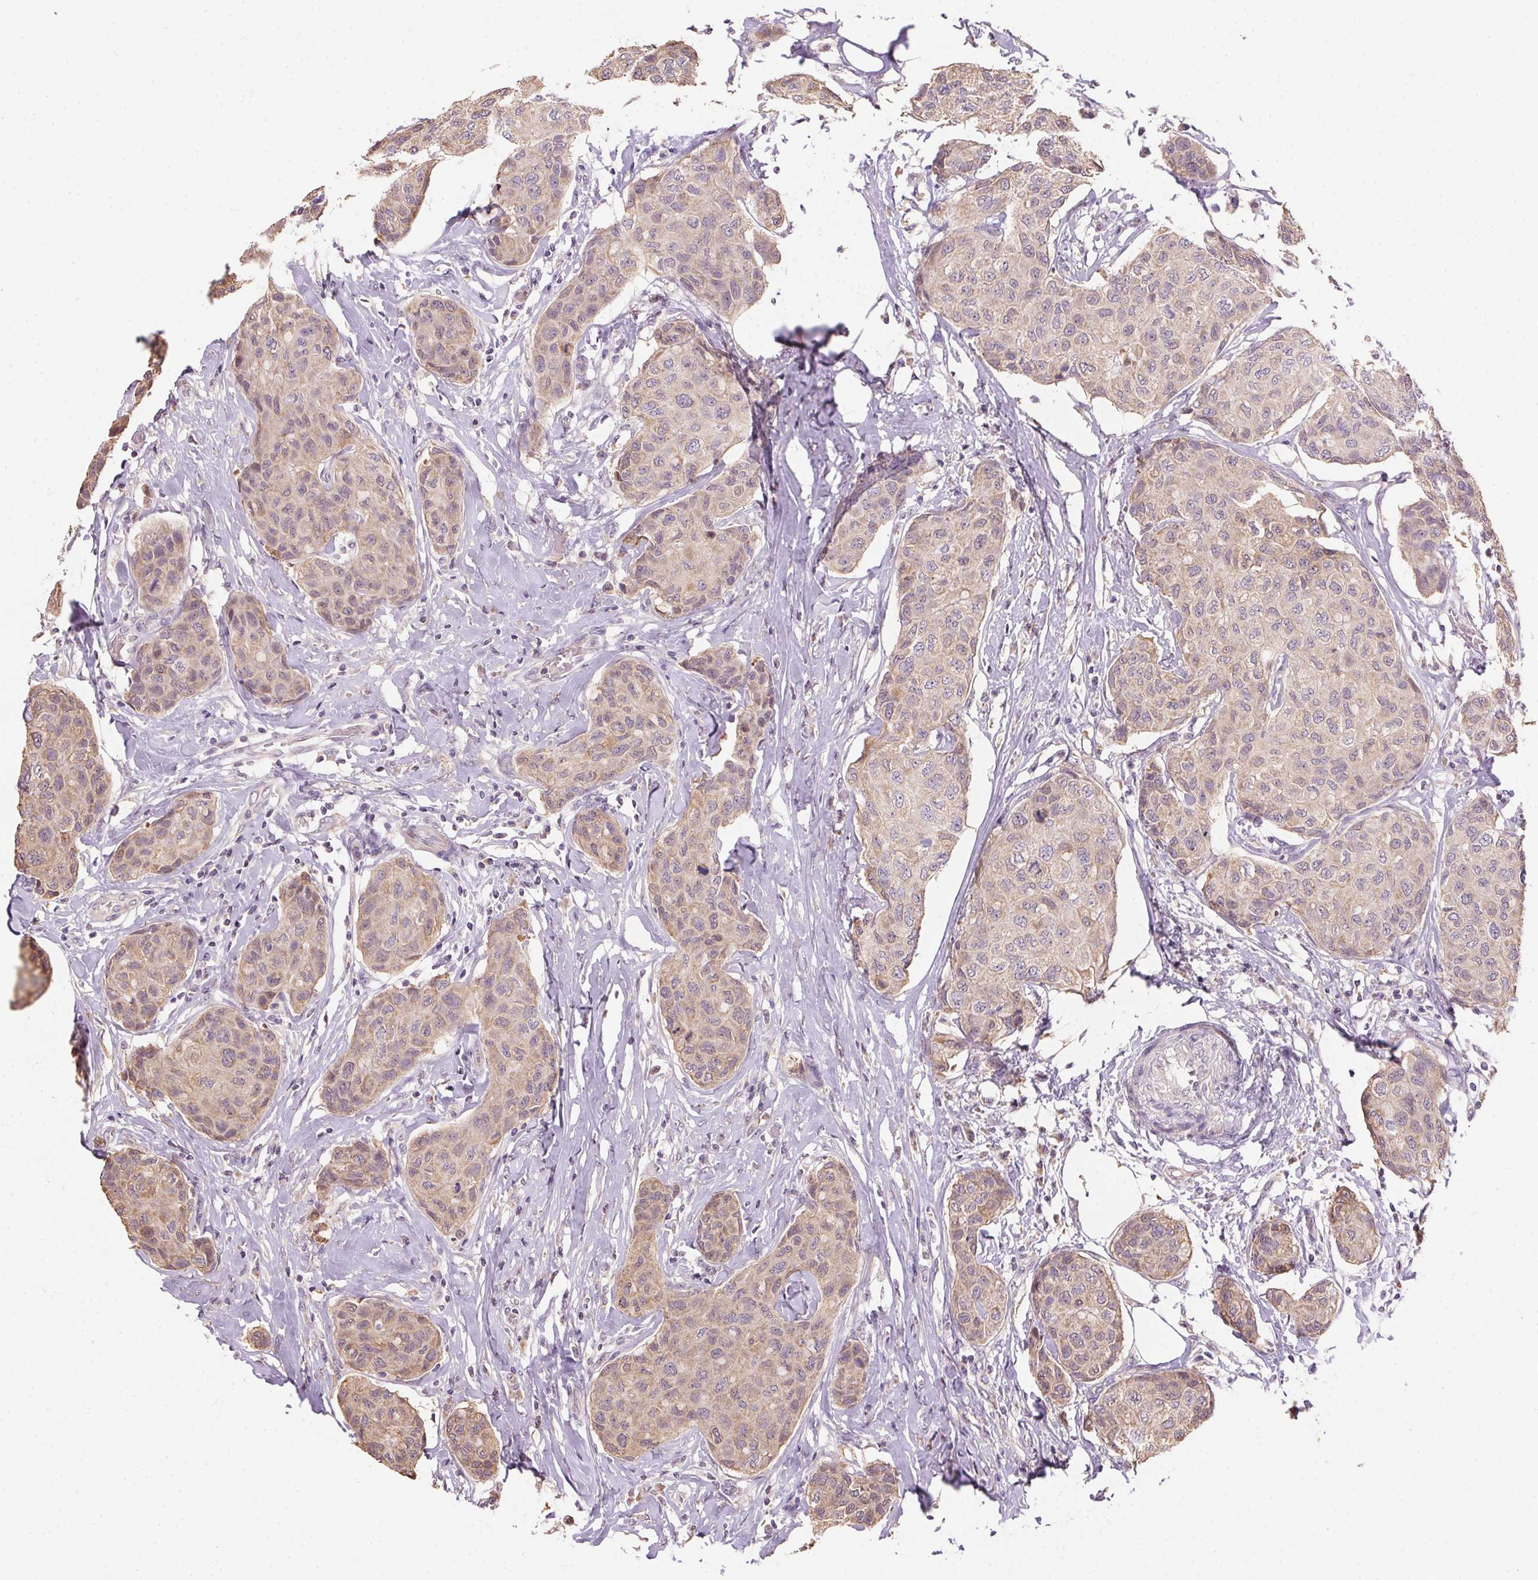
{"staining": {"intensity": "weak", "quantity": "25%-75%", "location": "cytoplasmic/membranous"}, "tissue": "breast cancer", "cell_type": "Tumor cells", "image_type": "cancer", "snomed": [{"axis": "morphology", "description": "Duct carcinoma"}, {"axis": "topography", "description": "Breast"}], "caption": "Immunohistochemistry (IHC) of human infiltrating ductal carcinoma (breast) reveals low levels of weak cytoplasmic/membranous staining in approximately 25%-75% of tumor cells. The staining was performed using DAB (3,3'-diaminobenzidine) to visualize the protein expression in brown, while the nuclei were stained in blue with hematoxylin (Magnification: 20x).", "gene": "ALDH8A1", "patient": {"sex": "female", "age": 80}}